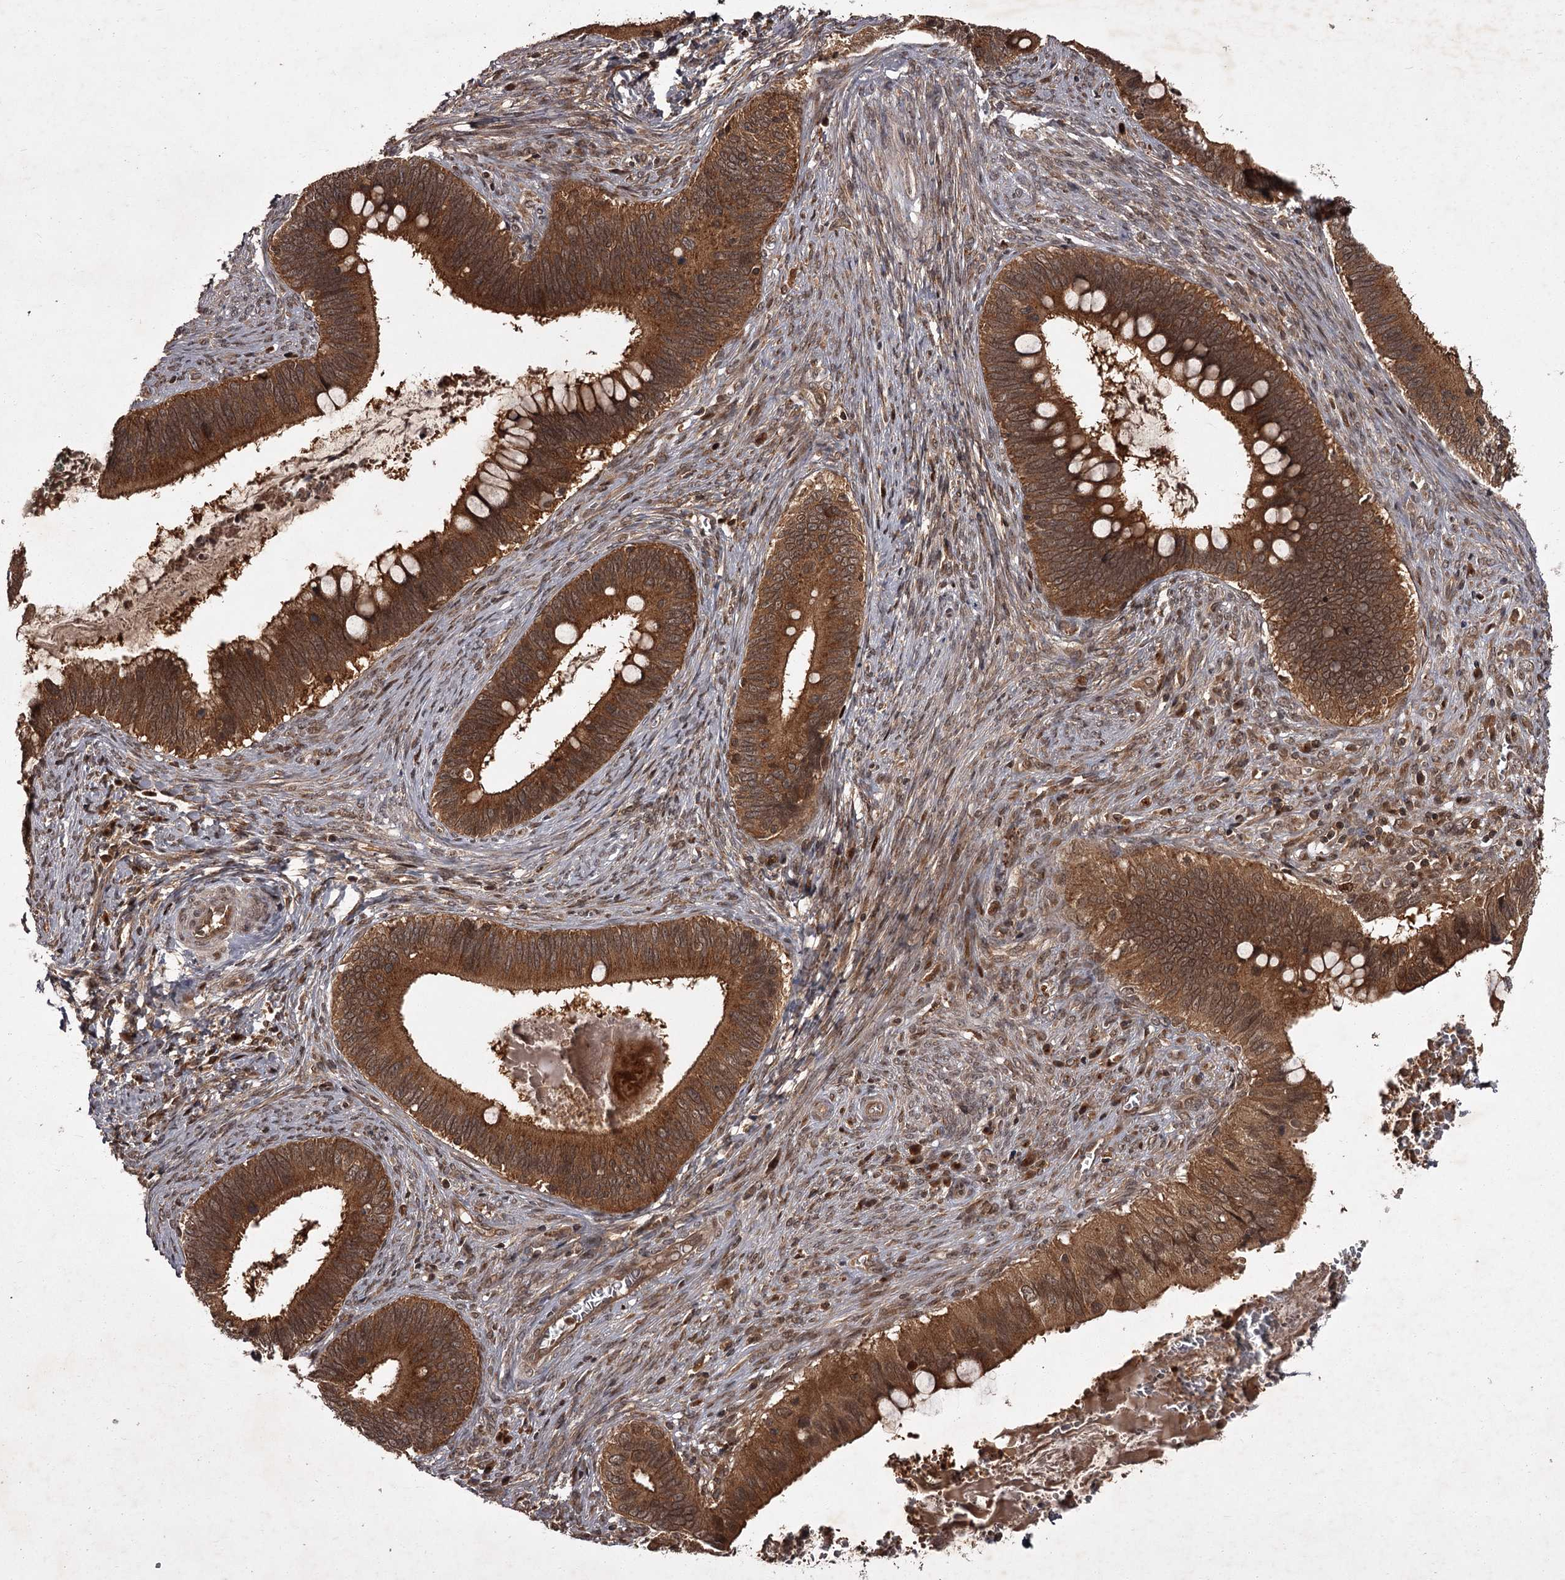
{"staining": {"intensity": "strong", "quantity": ">75%", "location": "cytoplasmic/membranous"}, "tissue": "cervical cancer", "cell_type": "Tumor cells", "image_type": "cancer", "snomed": [{"axis": "morphology", "description": "Adenocarcinoma, NOS"}, {"axis": "topography", "description": "Cervix"}], "caption": "Human cervical cancer stained with a protein marker shows strong staining in tumor cells.", "gene": "TBC1D23", "patient": {"sex": "female", "age": 42}}